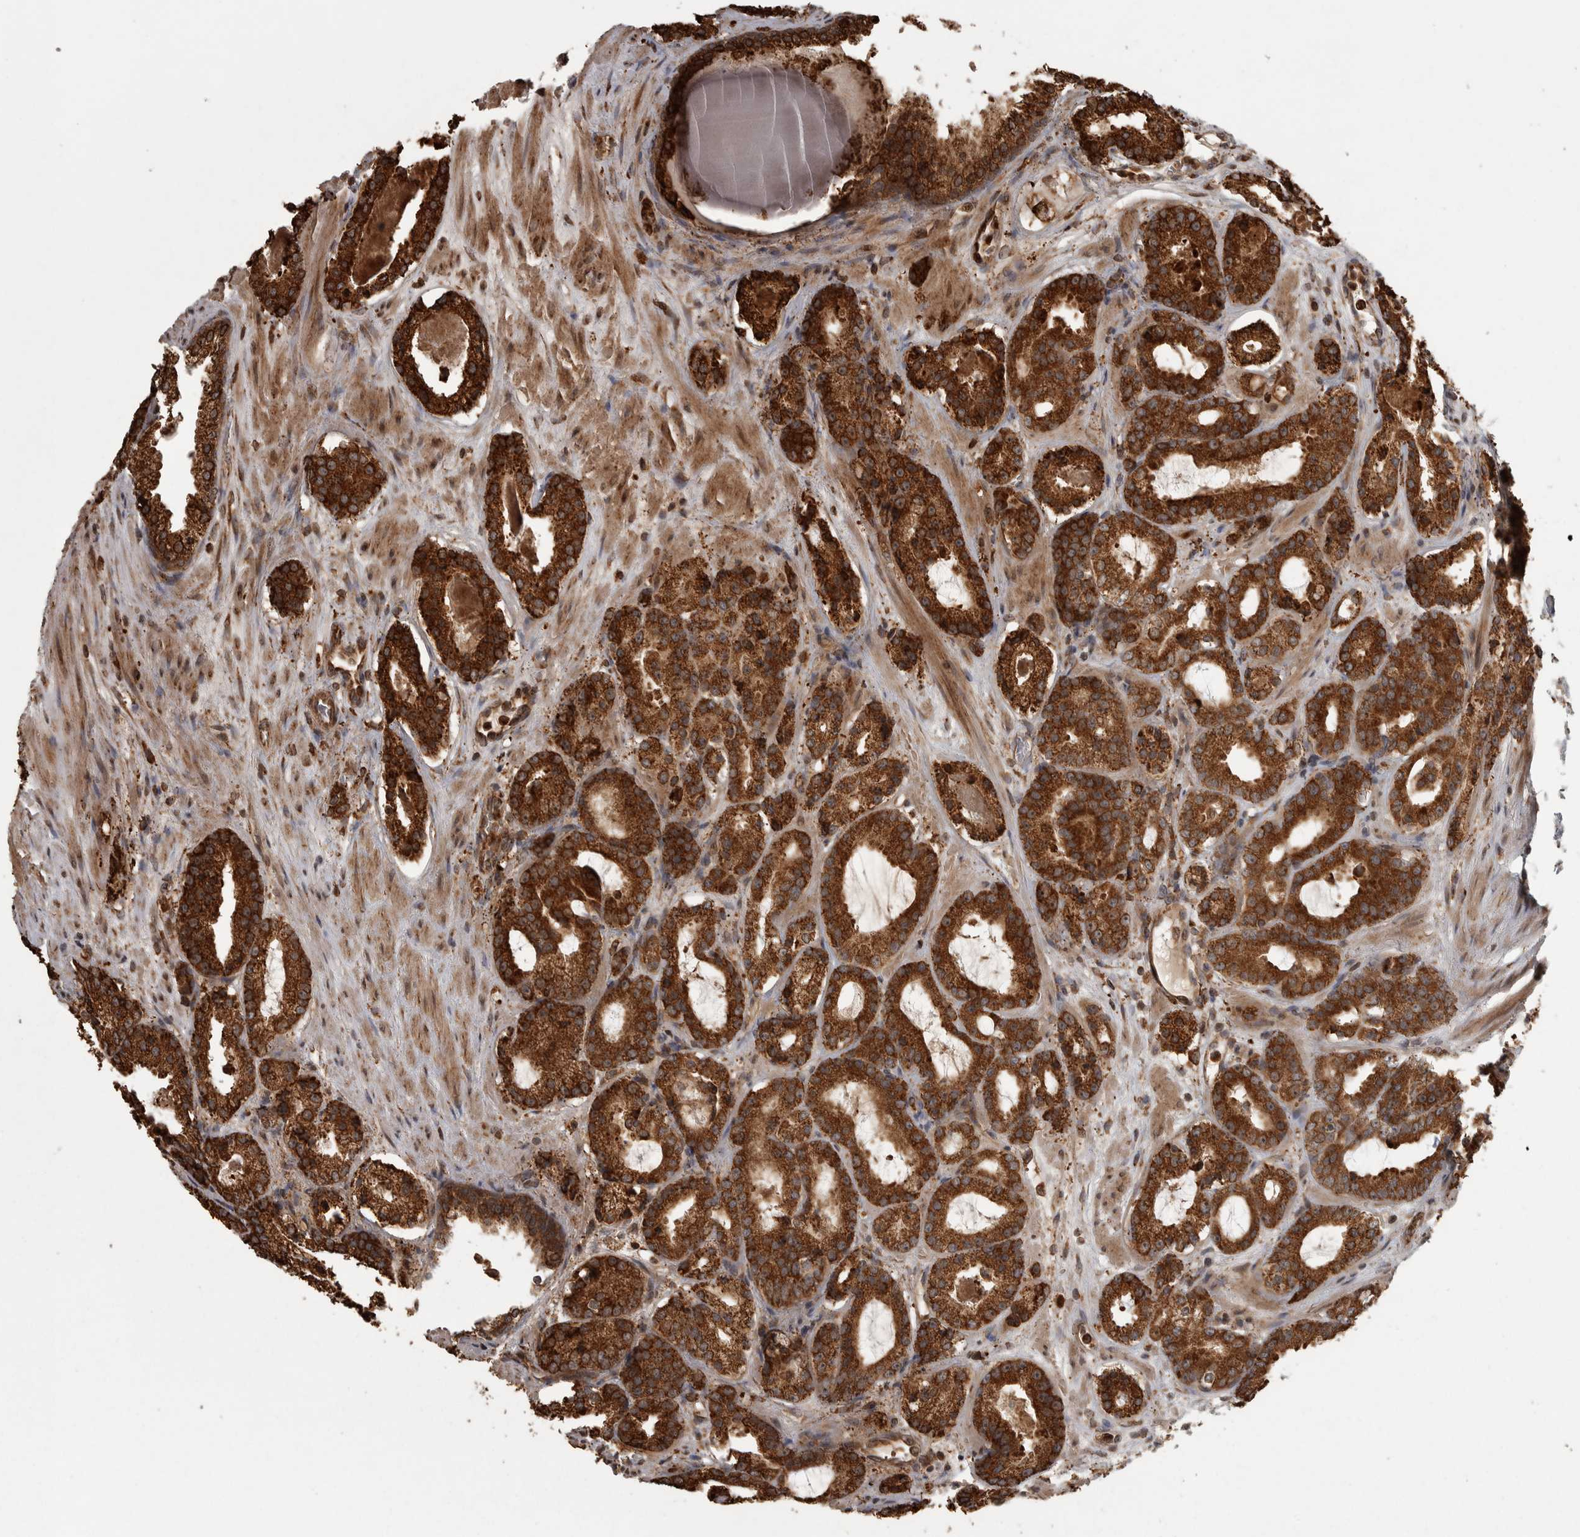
{"staining": {"intensity": "strong", "quantity": ">75%", "location": "cytoplasmic/membranous"}, "tissue": "prostate cancer", "cell_type": "Tumor cells", "image_type": "cancer", "snomed": [{"axis": "morphology", "description": "Adenocarcinoma, Low grade"}, {"axis": "topography", "description": "Prostate"}], "caption": "Immunohistochemistry staining of adenocarcinoma (low-grade) (prostate), which shows high levels of strong cytoplasmic/membranous expression in approximately >75% of tumor cells indicating strong cytoplasmic/membranous protein staining. The staining was performed using DAB (3,3'-diaminobenzidine) (brown) for protein detection and nuclei were counterstained in hematoxylin (blue).", "gene": "AGBL3", "patient": {"sex": "male", "age": 69}}